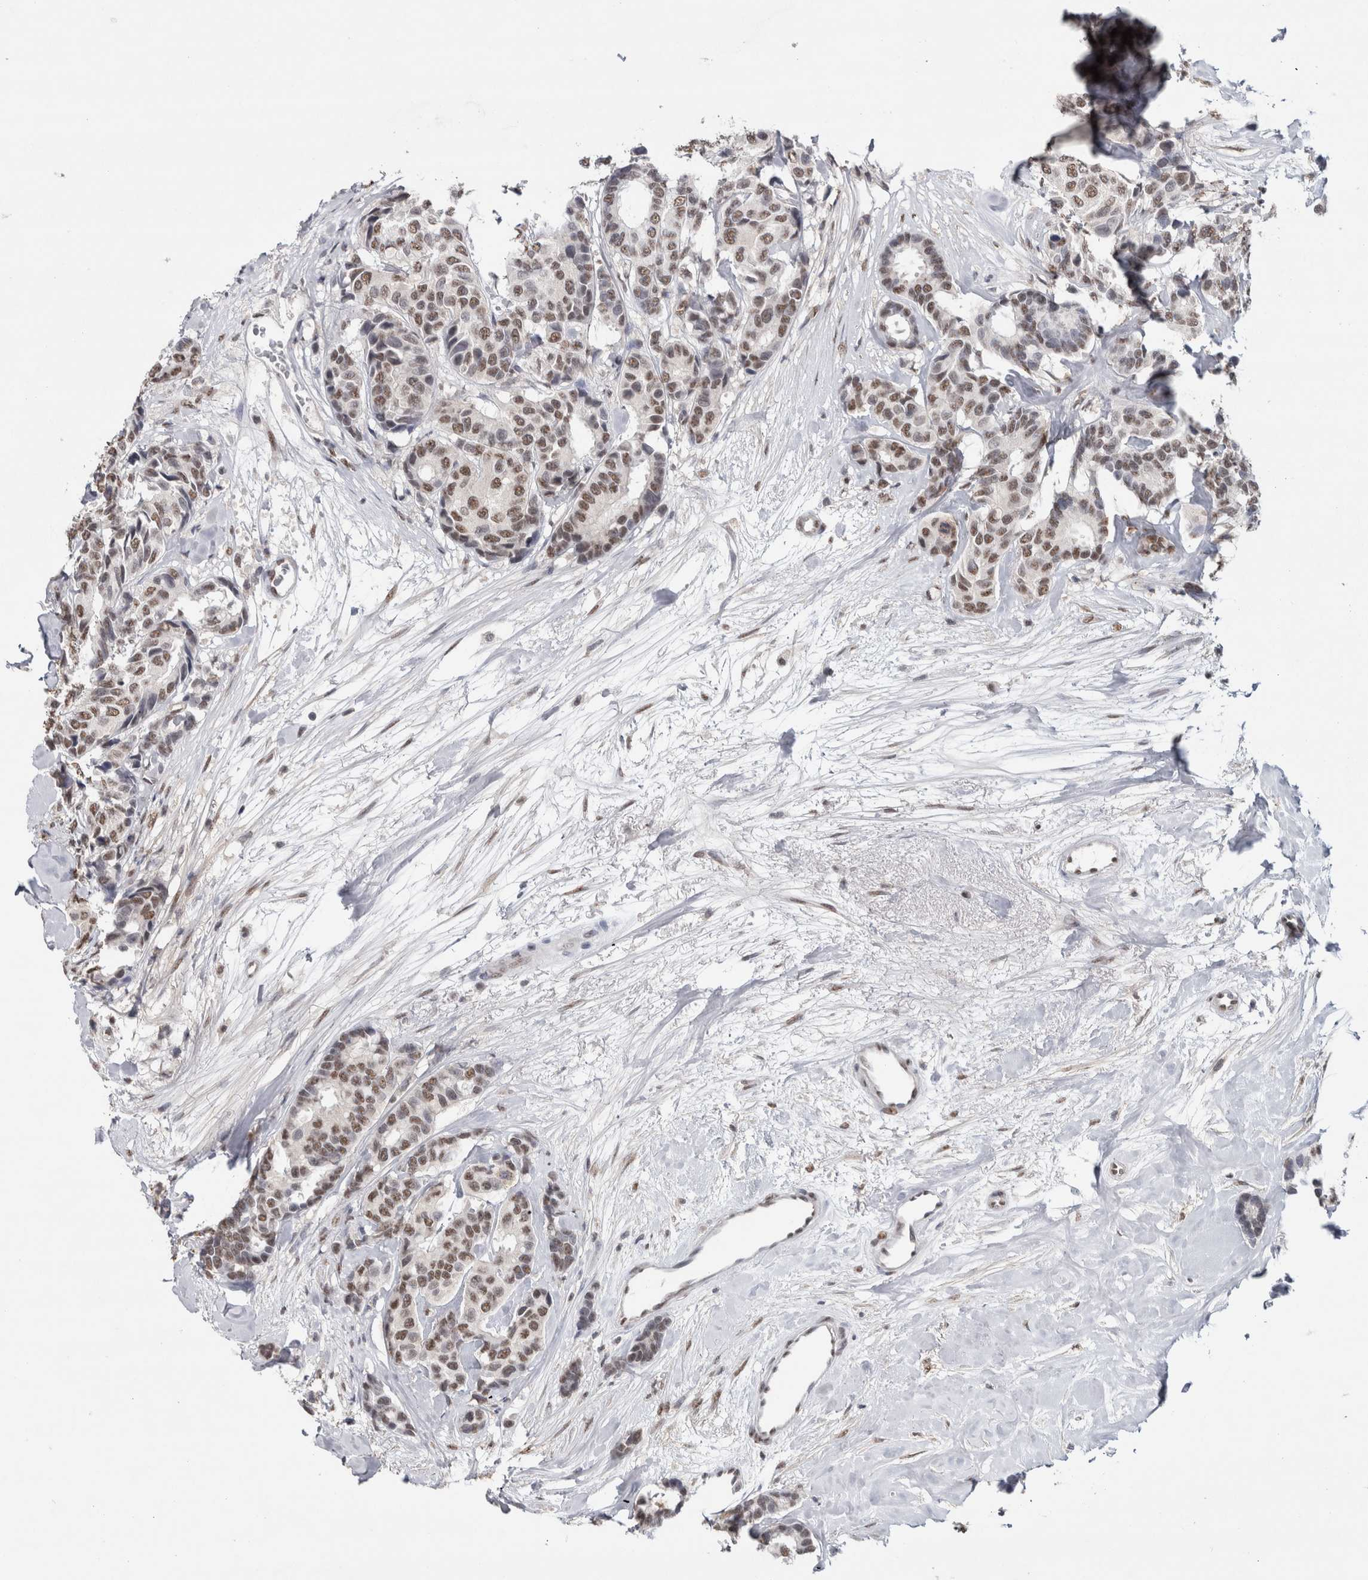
{"staining": {"intensity": "weak", "quantity": ">75%", "location": "nuclear"}, "tissue": "breast cancer", "cell_type": "Tumor cells", "image_type": "cancer", "snomed": [{"axis": "morphology", "description": "Duct carcinoma"}, {"axis": "topography", "description": "Breast"}], "caption": "Weak nuclear protein positivity is identified in approximately >75% of tumor cells in breast invasive ductal carcinoma. (brown staining indicates protein expression, while blue staining denotes nuclei).", "gene": "RPS6KA2", "patient": {"sex": "female", "age": 87}}